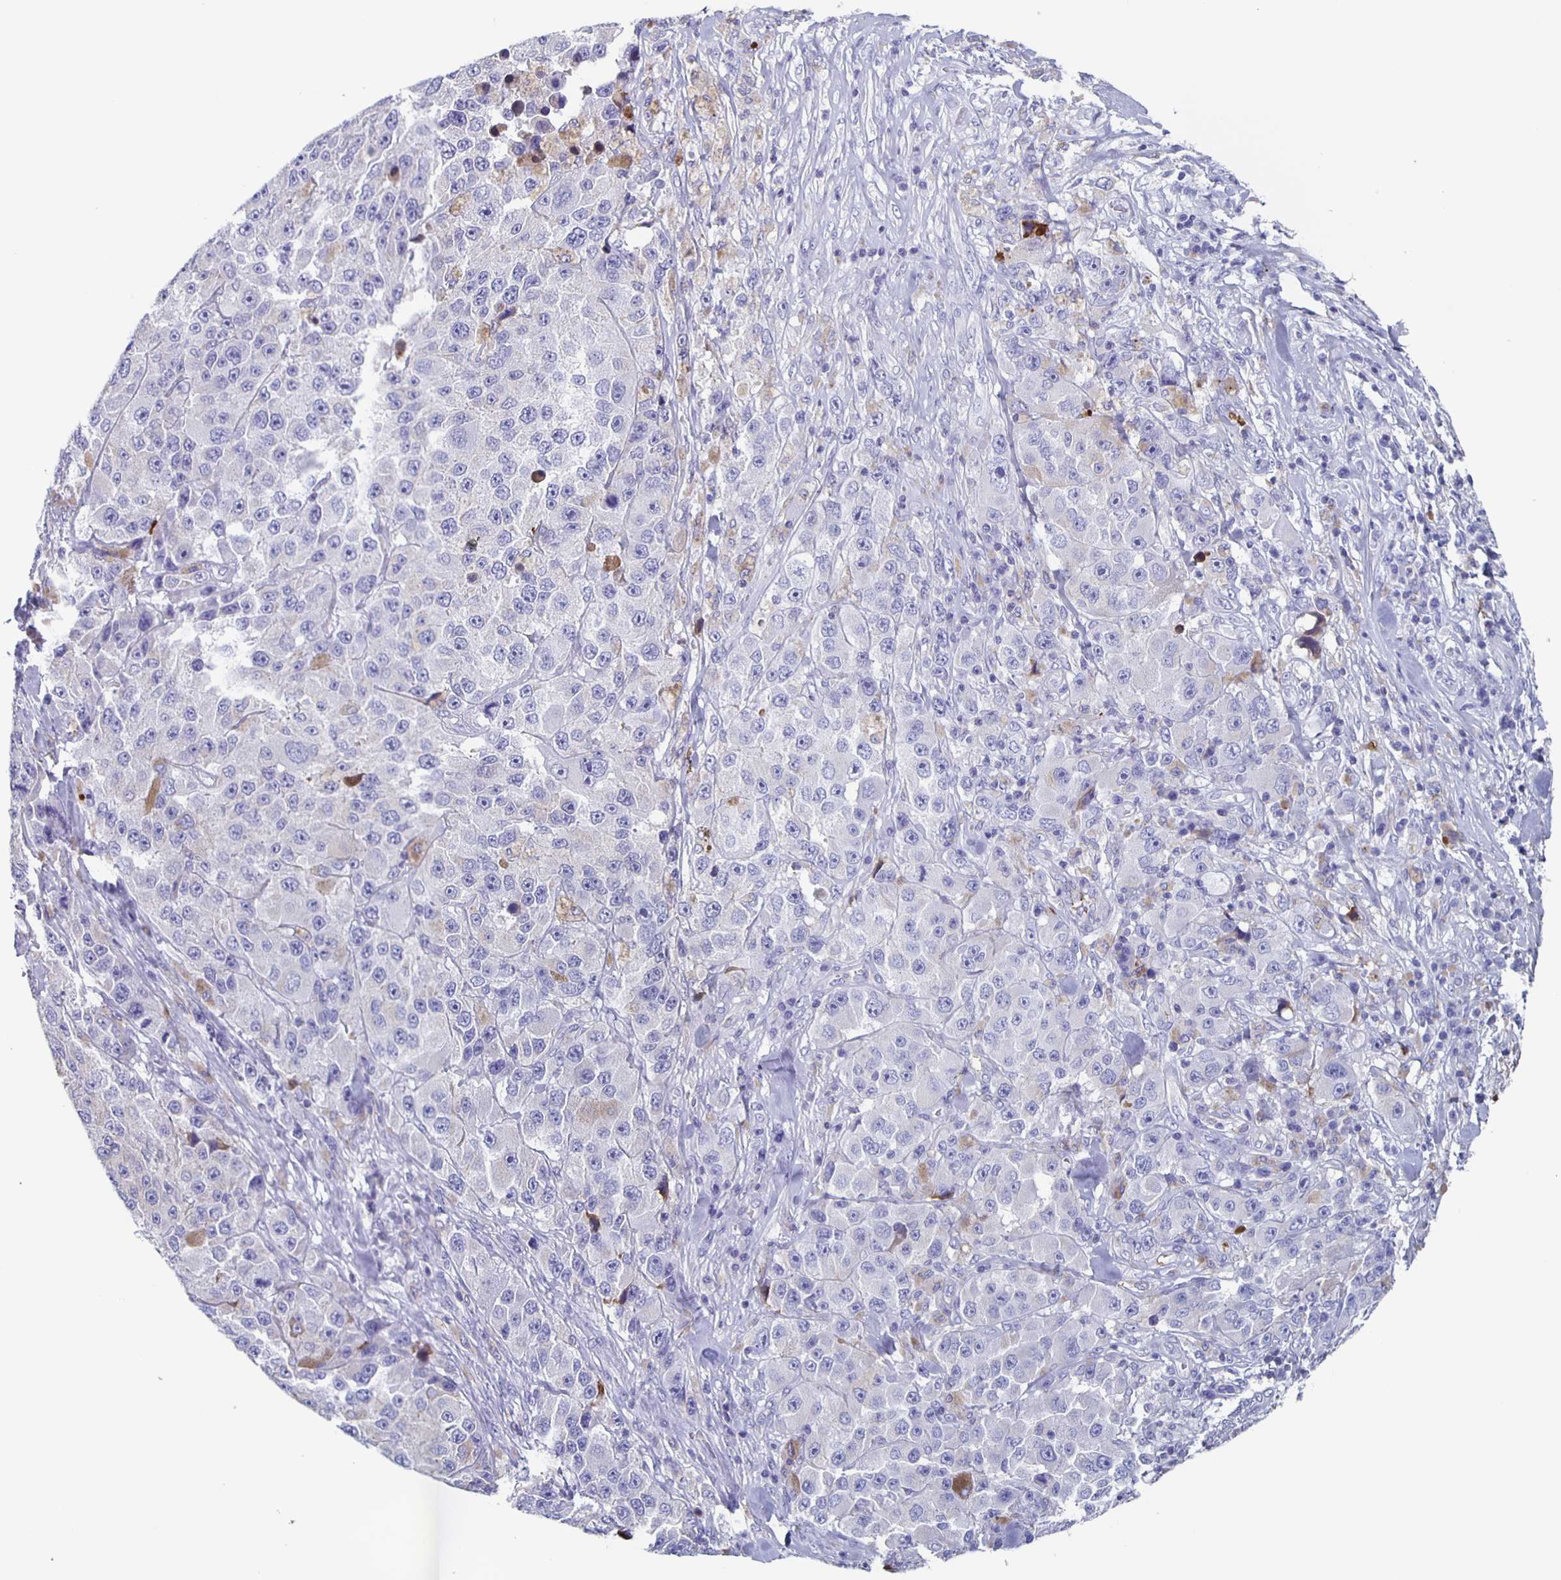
{"staining": {"intensity": "negative", "quantity": "none", "location": "none"}, "tissue": "melanoma", "cell_type": "Tumor cells", "image_type": "cancer", "snomed": [{"axis": "morphology", "description": "Malignant melanoma, Metastatic site"}, {"axis": "topography", "description": "Lymph node"}], "caption": "This is an IHC micrograph of melanoma. There is no expression in tumor cells.", "gene": "FGA", "patient": {"sex": "male", "age": 62}}